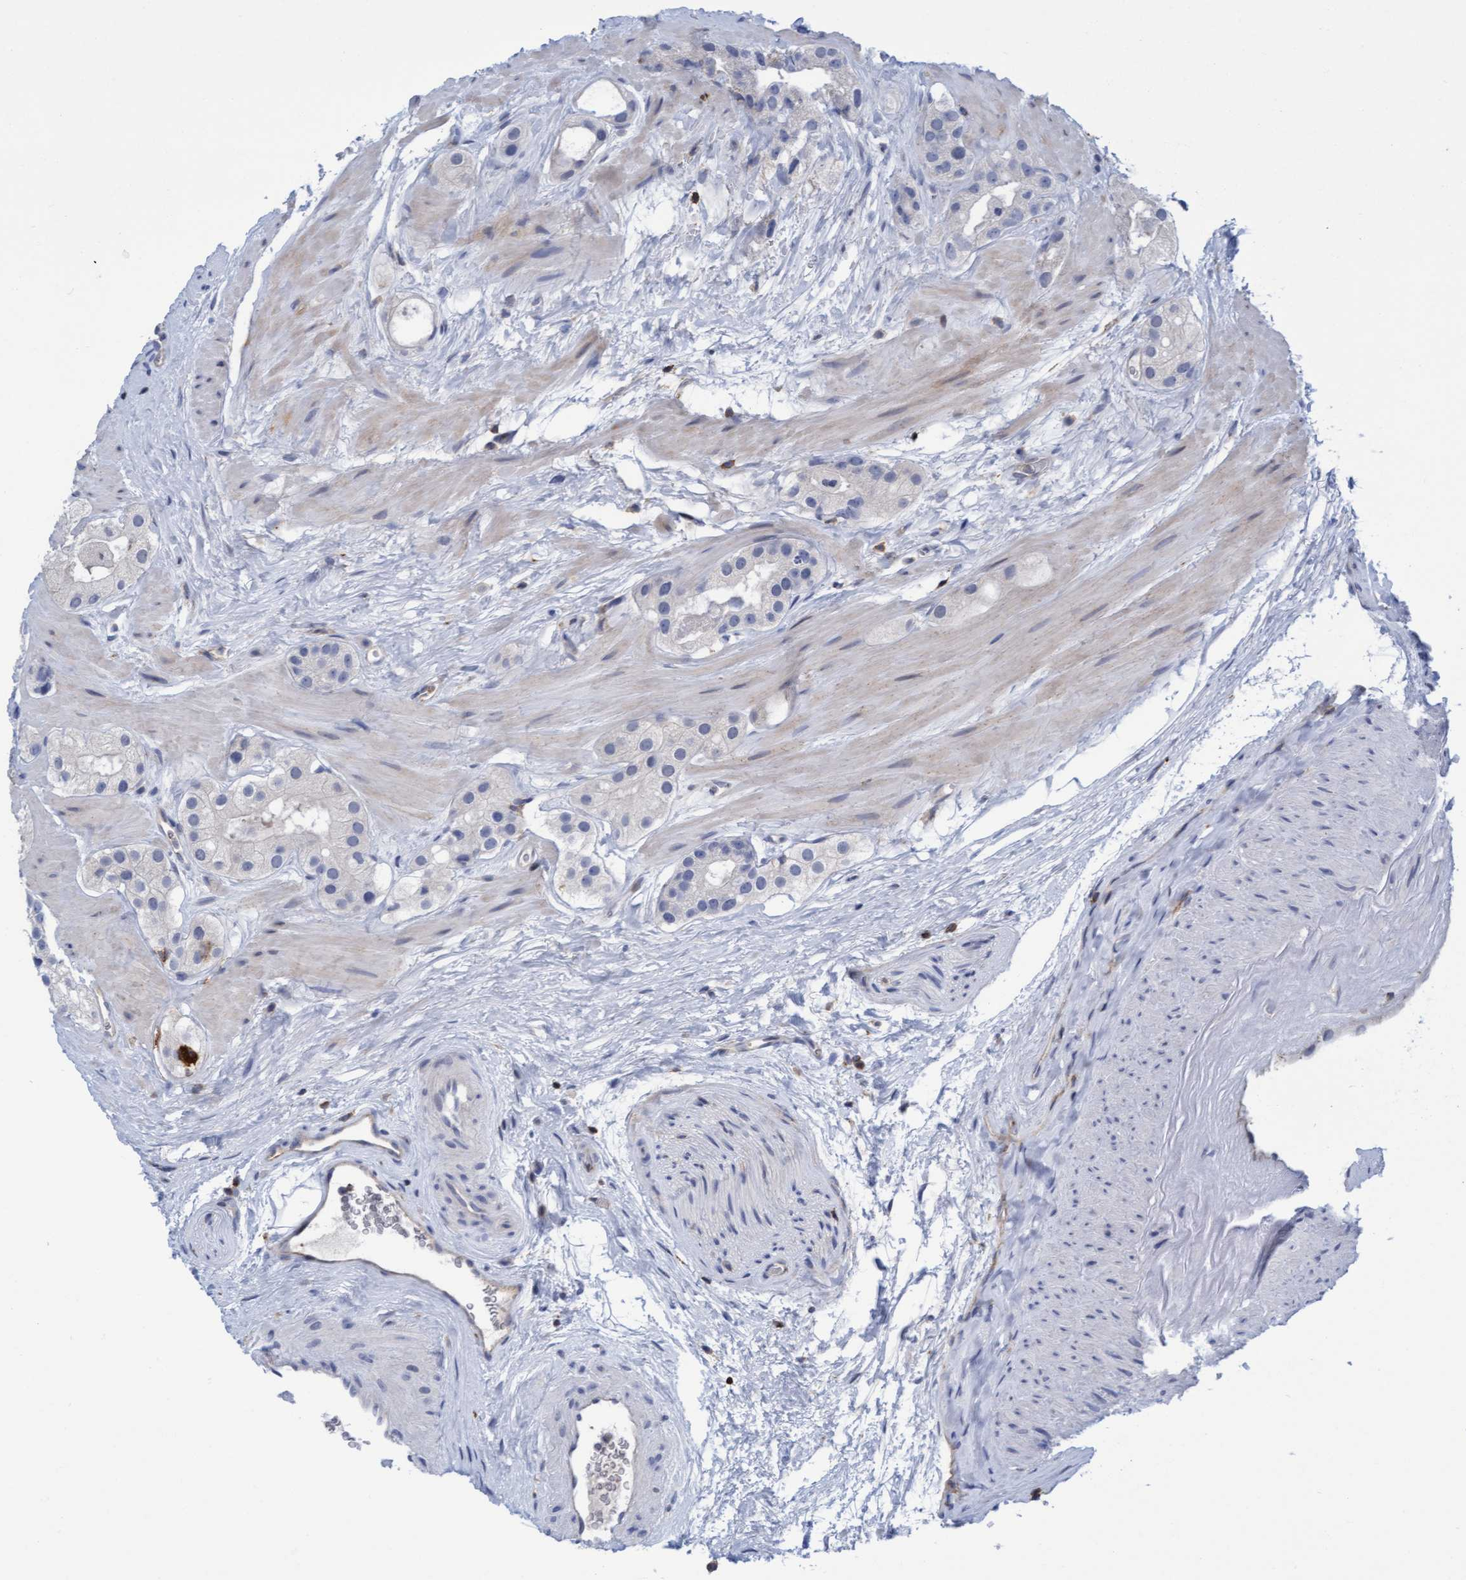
{"staining": {"intensity": "negative", "quantity": "none", "location": "none"}, "tissue": "prostate cancer", "cell_type": "Tumor cells", "image_type": "cancer", "snomed": [{"axis": "morphology", "description": "Adenocarcinoma, High grade"}, {"axis": "topography", "description": "Prostate"}], "caption": "Prostate cancer (adenocarcinoma (high-grade)) was stained to show a protein in brown. There is no significant positivity in tumor cells.", "gene": "FNBP1", "patient": {"sex": "male", "age": 63}}